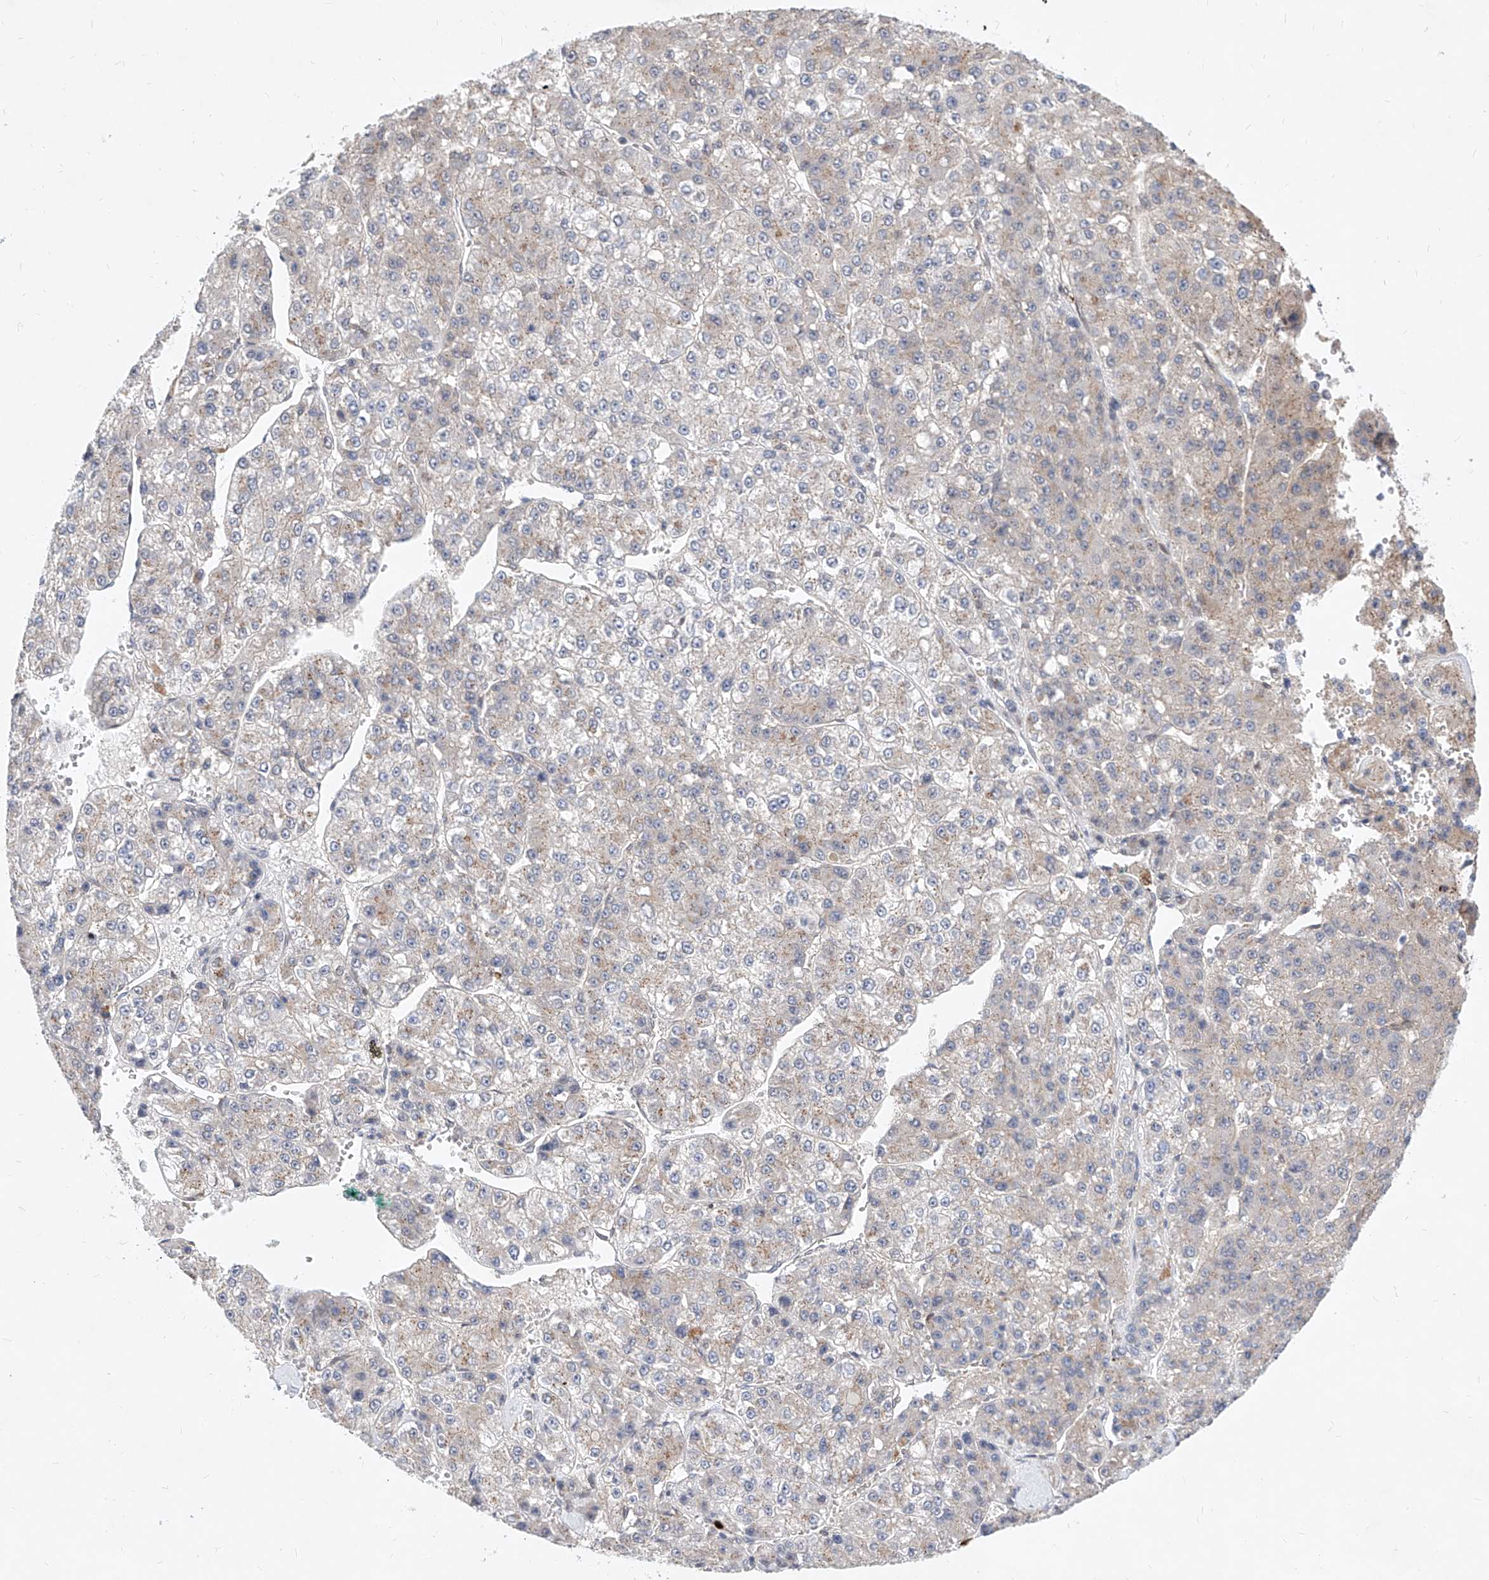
{"staining": {"intensity": "weak", "quantity": "<25%", "location": "cytoplasmic/membranous"}, "tissue": "liver cancer", "cell_type": "Tumor cells", "image_type": "cancer", "snomed": [{"axis": "morphology", "description": "Carcinoma, Hepatocellular, NOS"}, {"axis": "topography", "description": "Liver"}], "caption": "There is no significant positivity in tumor cells of hepatocellular carcinoma (liver).", "gene": "MX2", "patient": {"sex": "female", "age": 73}}